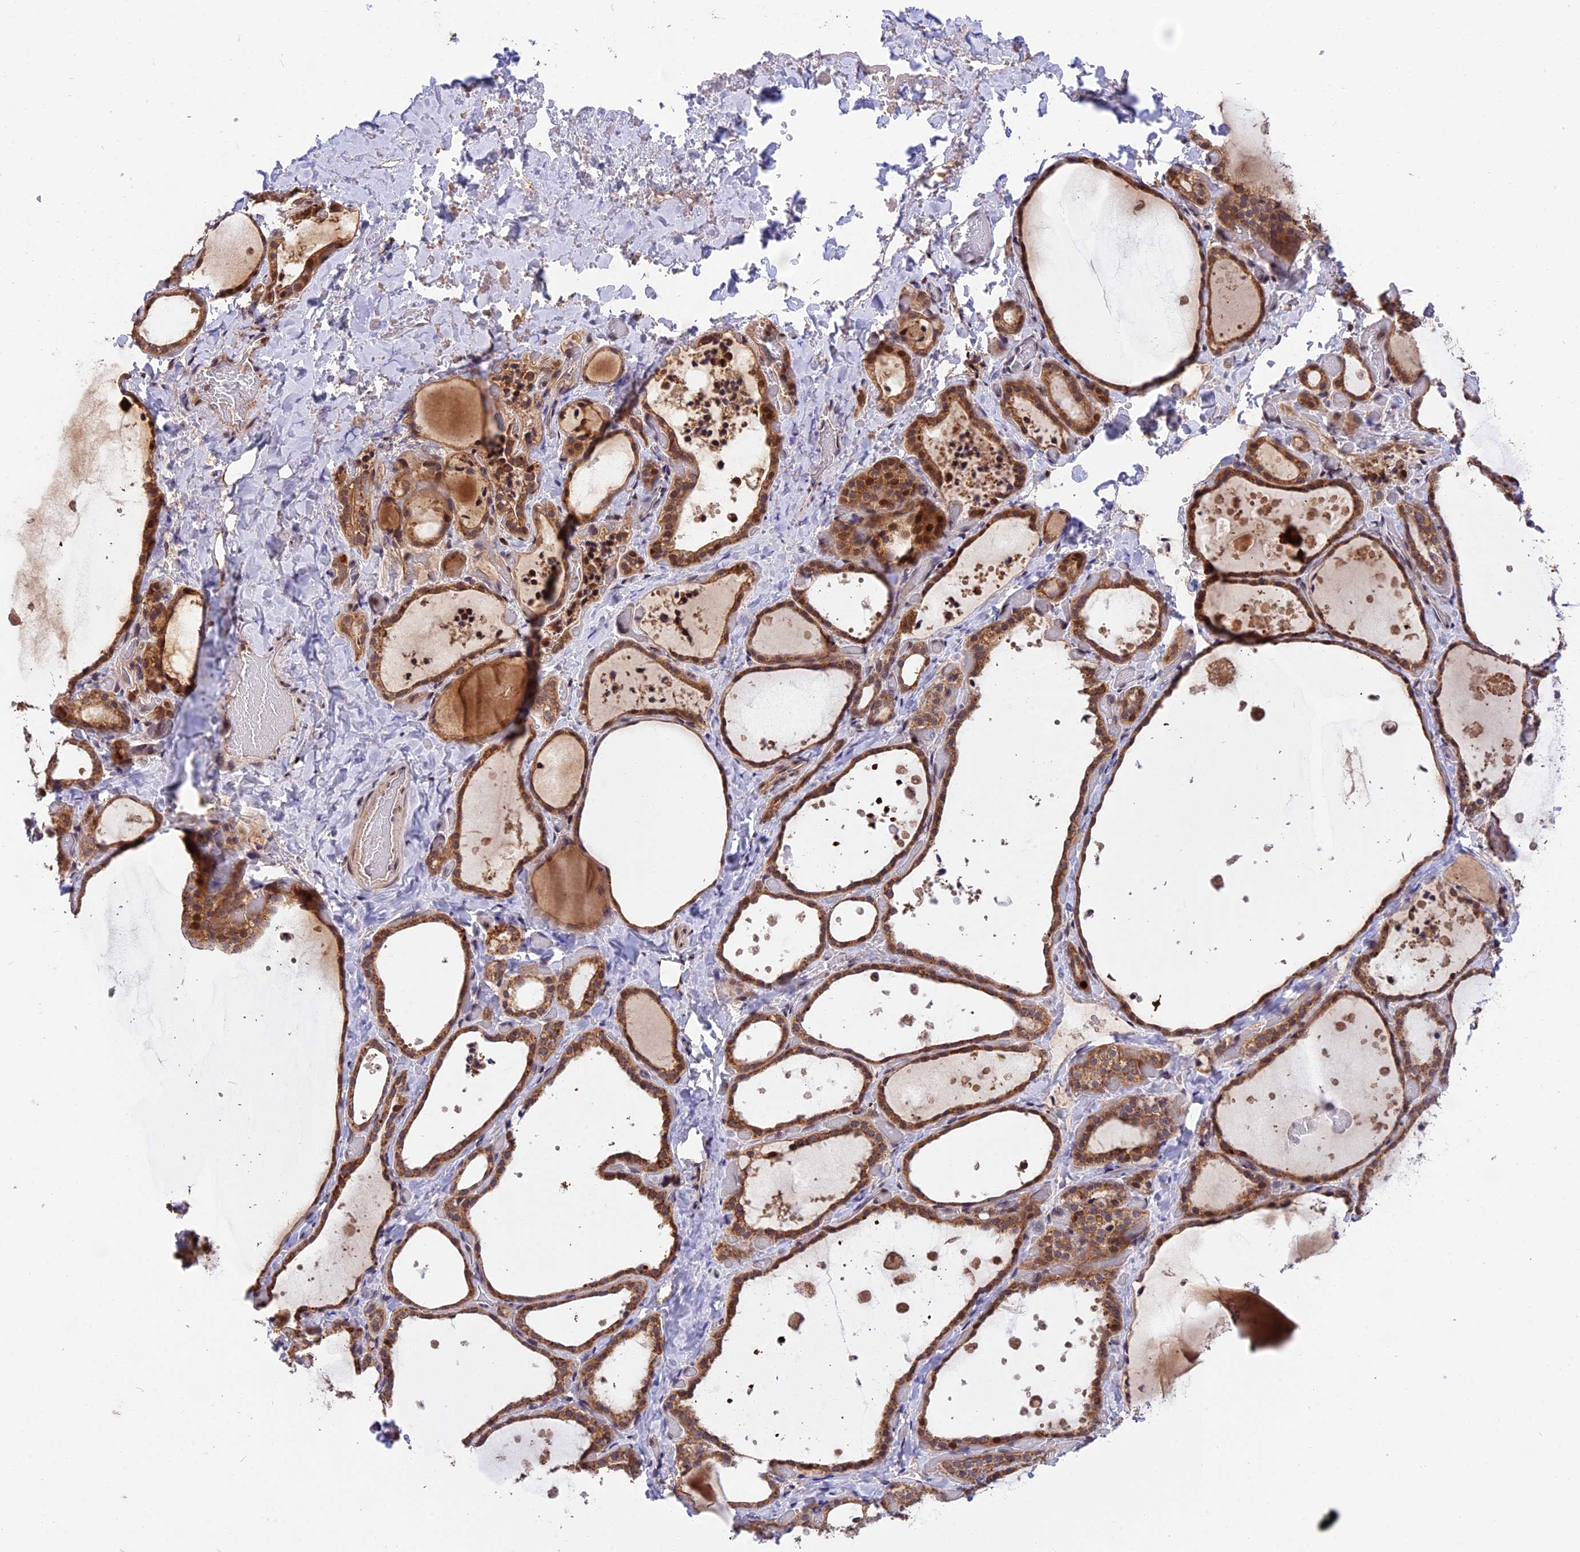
{"staining": {"intensity": "moderate", "quantity": ">75%", "location": "cytoplasmic/membranous,nuclear"}, "tissue": "thyroid gland", "cell_type": "Glandular cells", "image_type": "normal", "snomed": [{"axis": "morphology", "description": "Normal tissue, NOS"}, {"axis": "topography", "description": "Thyroid gland"}], "caption": "An image of human thyroid gland stained for a protein shows moderate cytoplasmic/membranous,nuclear brown staining in glandular cells. The staining was performed using DAB (3,3'-diaminobenzidine), with brown indicating positive protein expression. Nuclei are stained blue with hematoxylin.", "gene": "RERGL", "patient": {"sex": "female", "age": 44}}